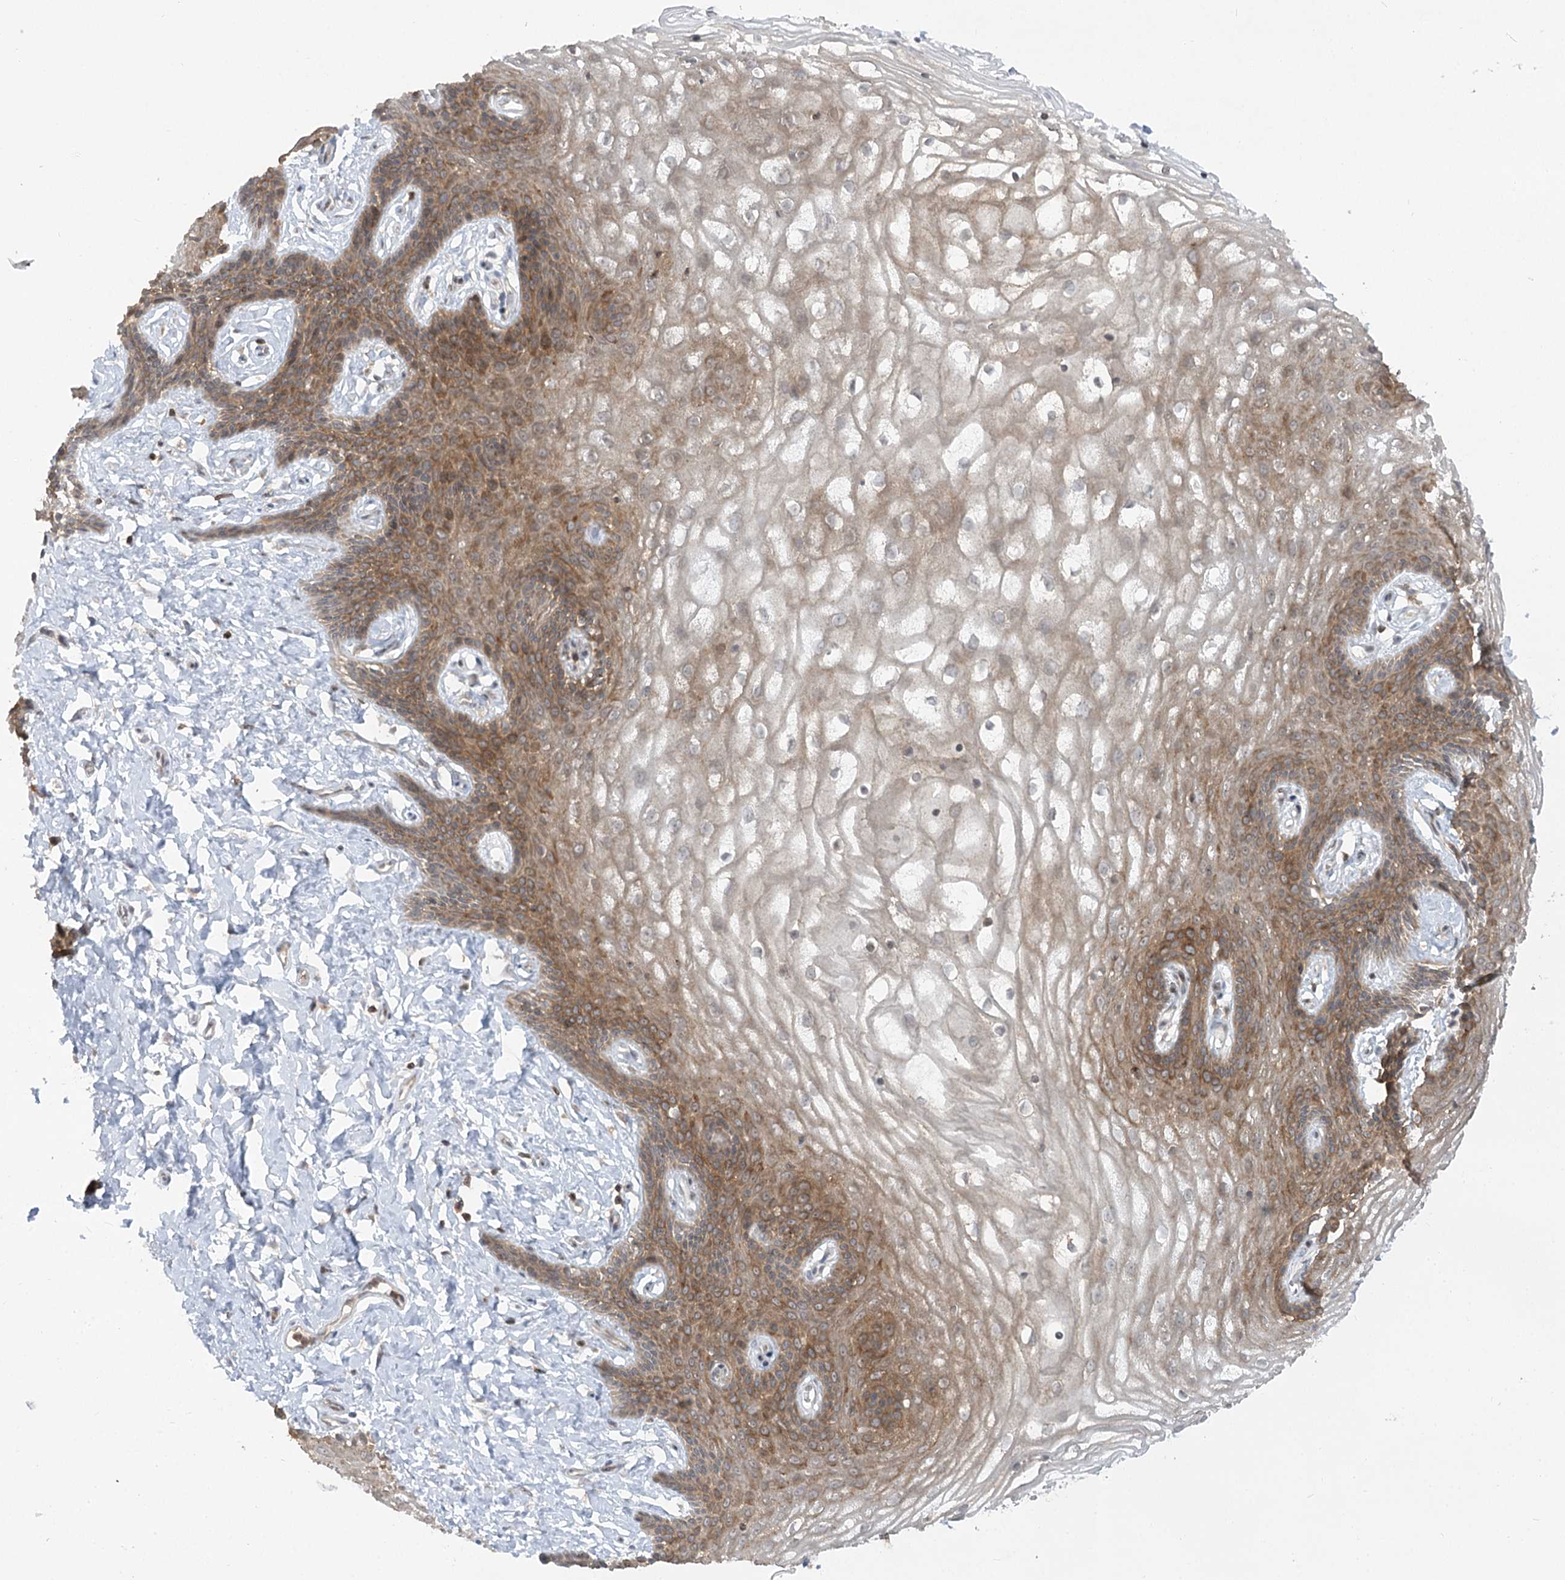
{"staining": {"intensity": "moderate", "quantity": "25%-75%", "location": "cytoplasmic/membranous"}, "tissue": "vagina", "cell_type": "Squamous epithelial cells", "image_type": "normal", "snomed": [{"axis": "morphology", "description": "Normal tissue, NOS"}, {"axis": "topography", "description": "Vagina"}, {"axis": "topography", "description": "Cervix"}], "caption": "Protein staining of normal vagina shows moderate cytoplasmic/membranous staining in about 25%-75% of squamous epithelial cells.", "gene": "SYTL1", "patient": {"sex": "female", "age": 40}}